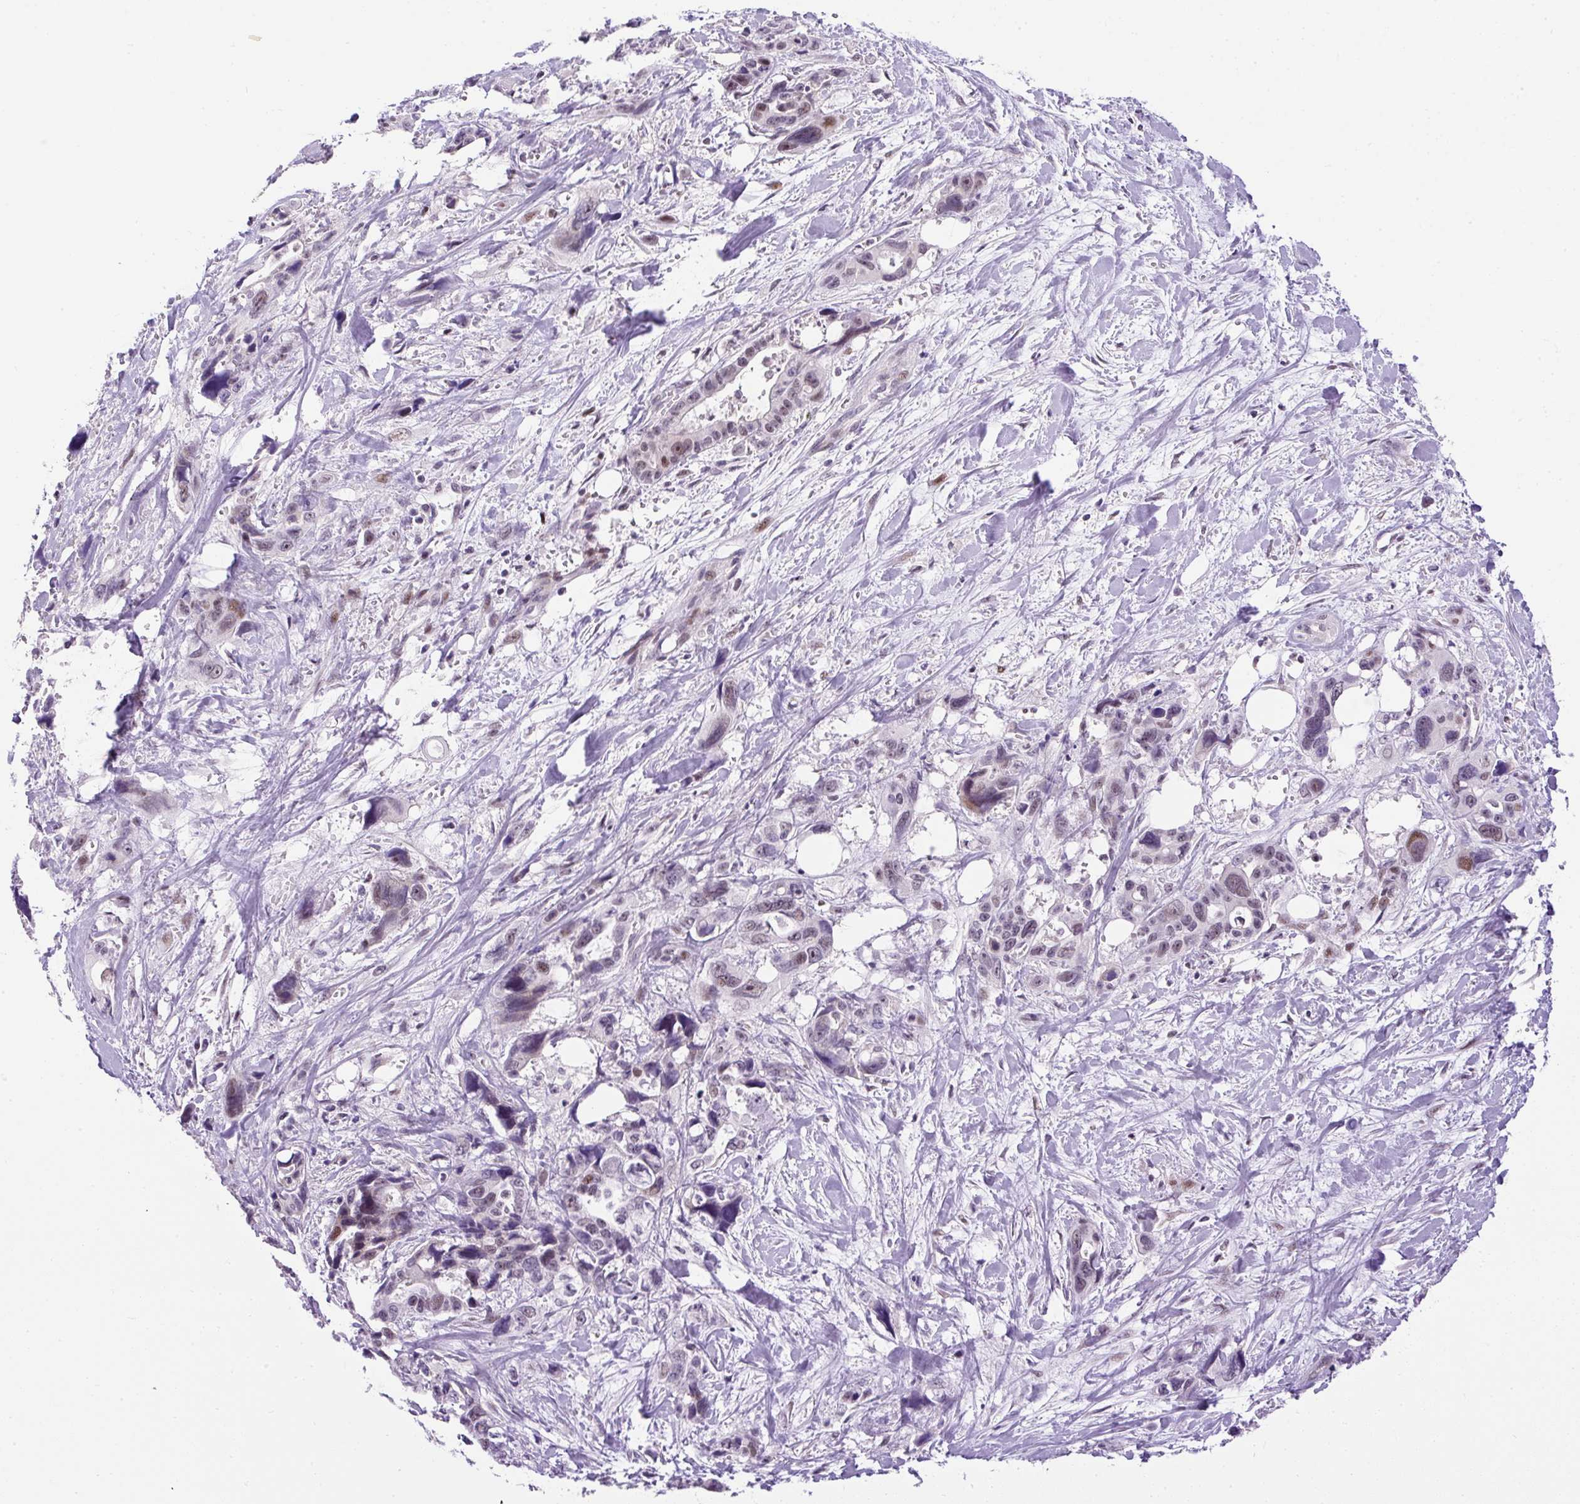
{"staining": {"intensity": "moderate", "quantity": "25%-75%", "location": "nuclear"}, "tissue": "pancreatic cancer", "cell_type": "Tumor cells", "image_type": "cancer", "snomed": [{"axis": "morphology", "description": "Adenocarcinoma, NOS"}, {"axis": "topography", "description": "Pancreas"}], "caption": "DAB (3,3'-diaminobenzidine) immunohistochemical staining of human pancreatic adenocarcinoma exhibits moderate nuclear protein positivity in approximately 25%-75% of tumor cells.", "gene": "ARHGEF18", "patient": {"sex": "male", "age": 46}}